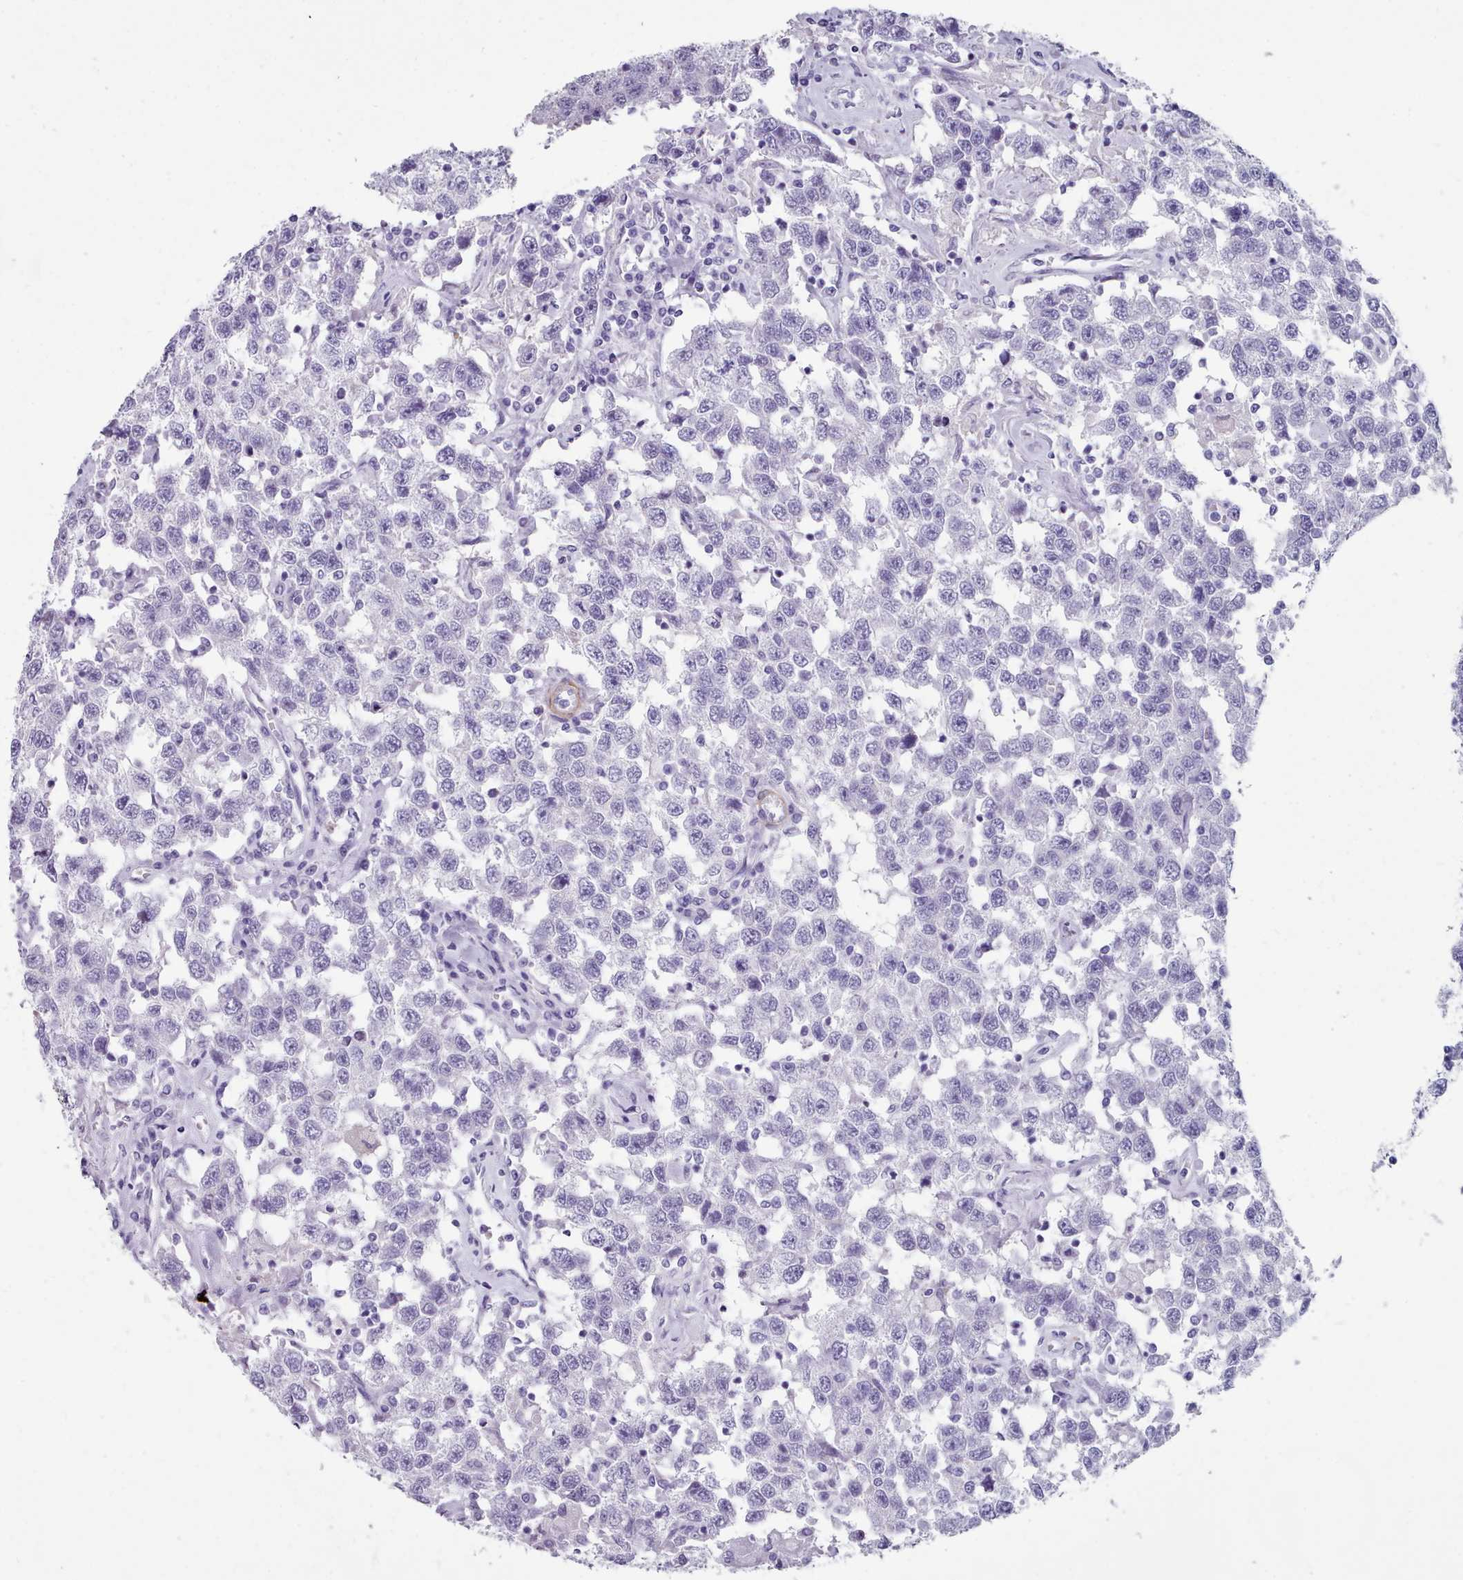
{"staining": {"intensity": "negative", "quantity": "none", "location": "none"}, "tissue": "testis cancer", "cell_type": "Tumor cells", "image_type": "cancer", "snomed": [{"axis": "morphology", "description": "Seminoma, NOS"}, {"axis": "topography", "description": "Testis"}], "caption": "Histopathology image shows no significant protein staining in tumor cells of seminoma (testis). The staining is performed using DAB (3,3'-diaminobenzidine) brown chromogen with nuclei counter-stained in using hematoxylin.", "gene": "FPGS", "patient": {"sex": "male", "age": 41}}